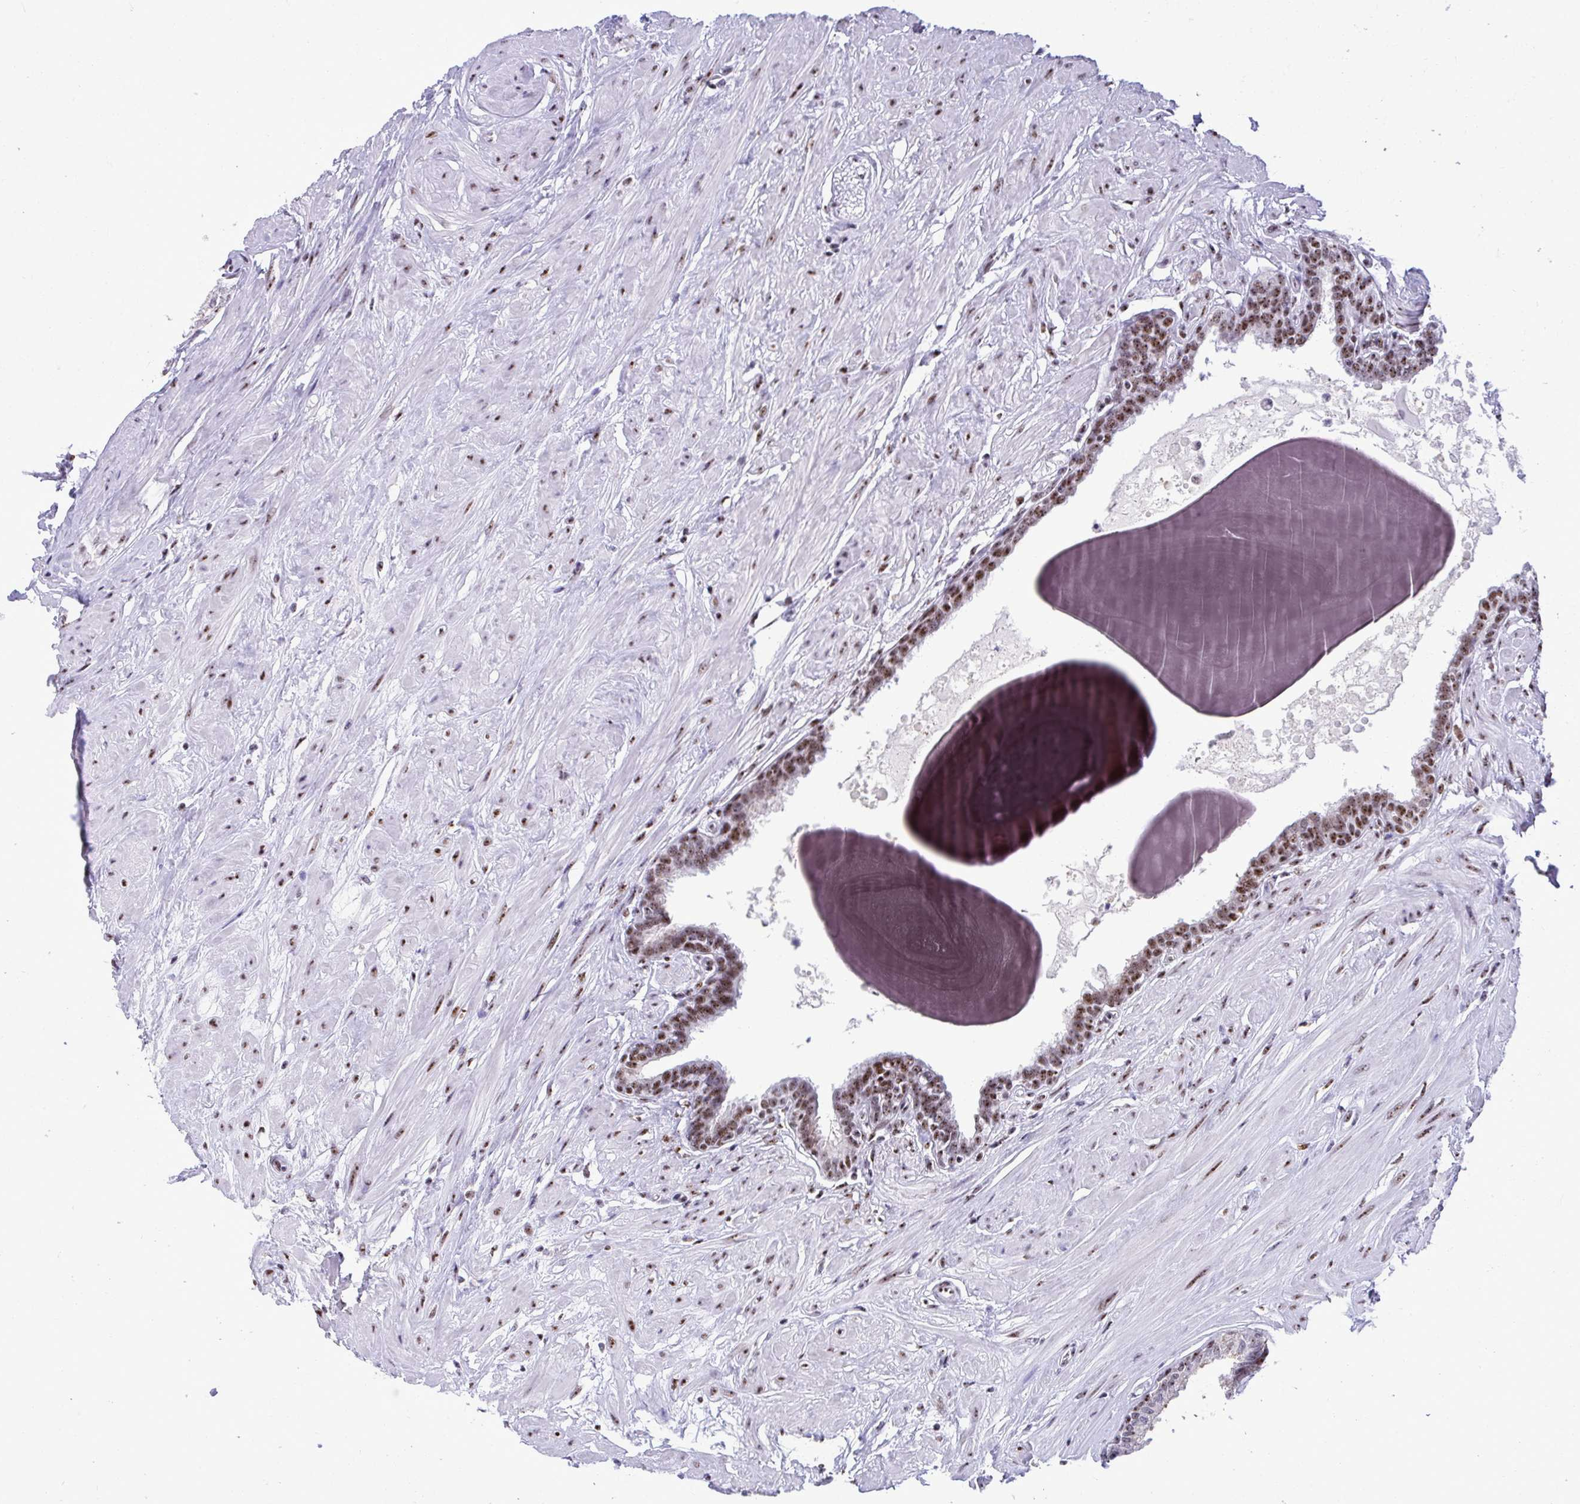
{"staining": {"intensity": "strong", "quantity": ">75%", "location": "nuclear"}, "tissue": "seminal vesicle", "cell_type": "Glandular cells", "image_type": "normal", "snomed": [{"axis": "morphology", "description": "Normal tissue, NOS"}, {"axis": "topography", "description": "Prostate"}, {"axis": "topography", "description": "Seminal veicle"}], "caption": "High-magnification brightfield microscopy of unremarkable seminal vesicle stained with DAB (3,3'-diaminobenzidine) (brown) and counterstained with hematoxylin (blue). glandular cells exhibit strong nuclear staining is present in approximately>75% of cells.", "gene": "PELP1", "patient": {"sex": "male", "age": 60}}